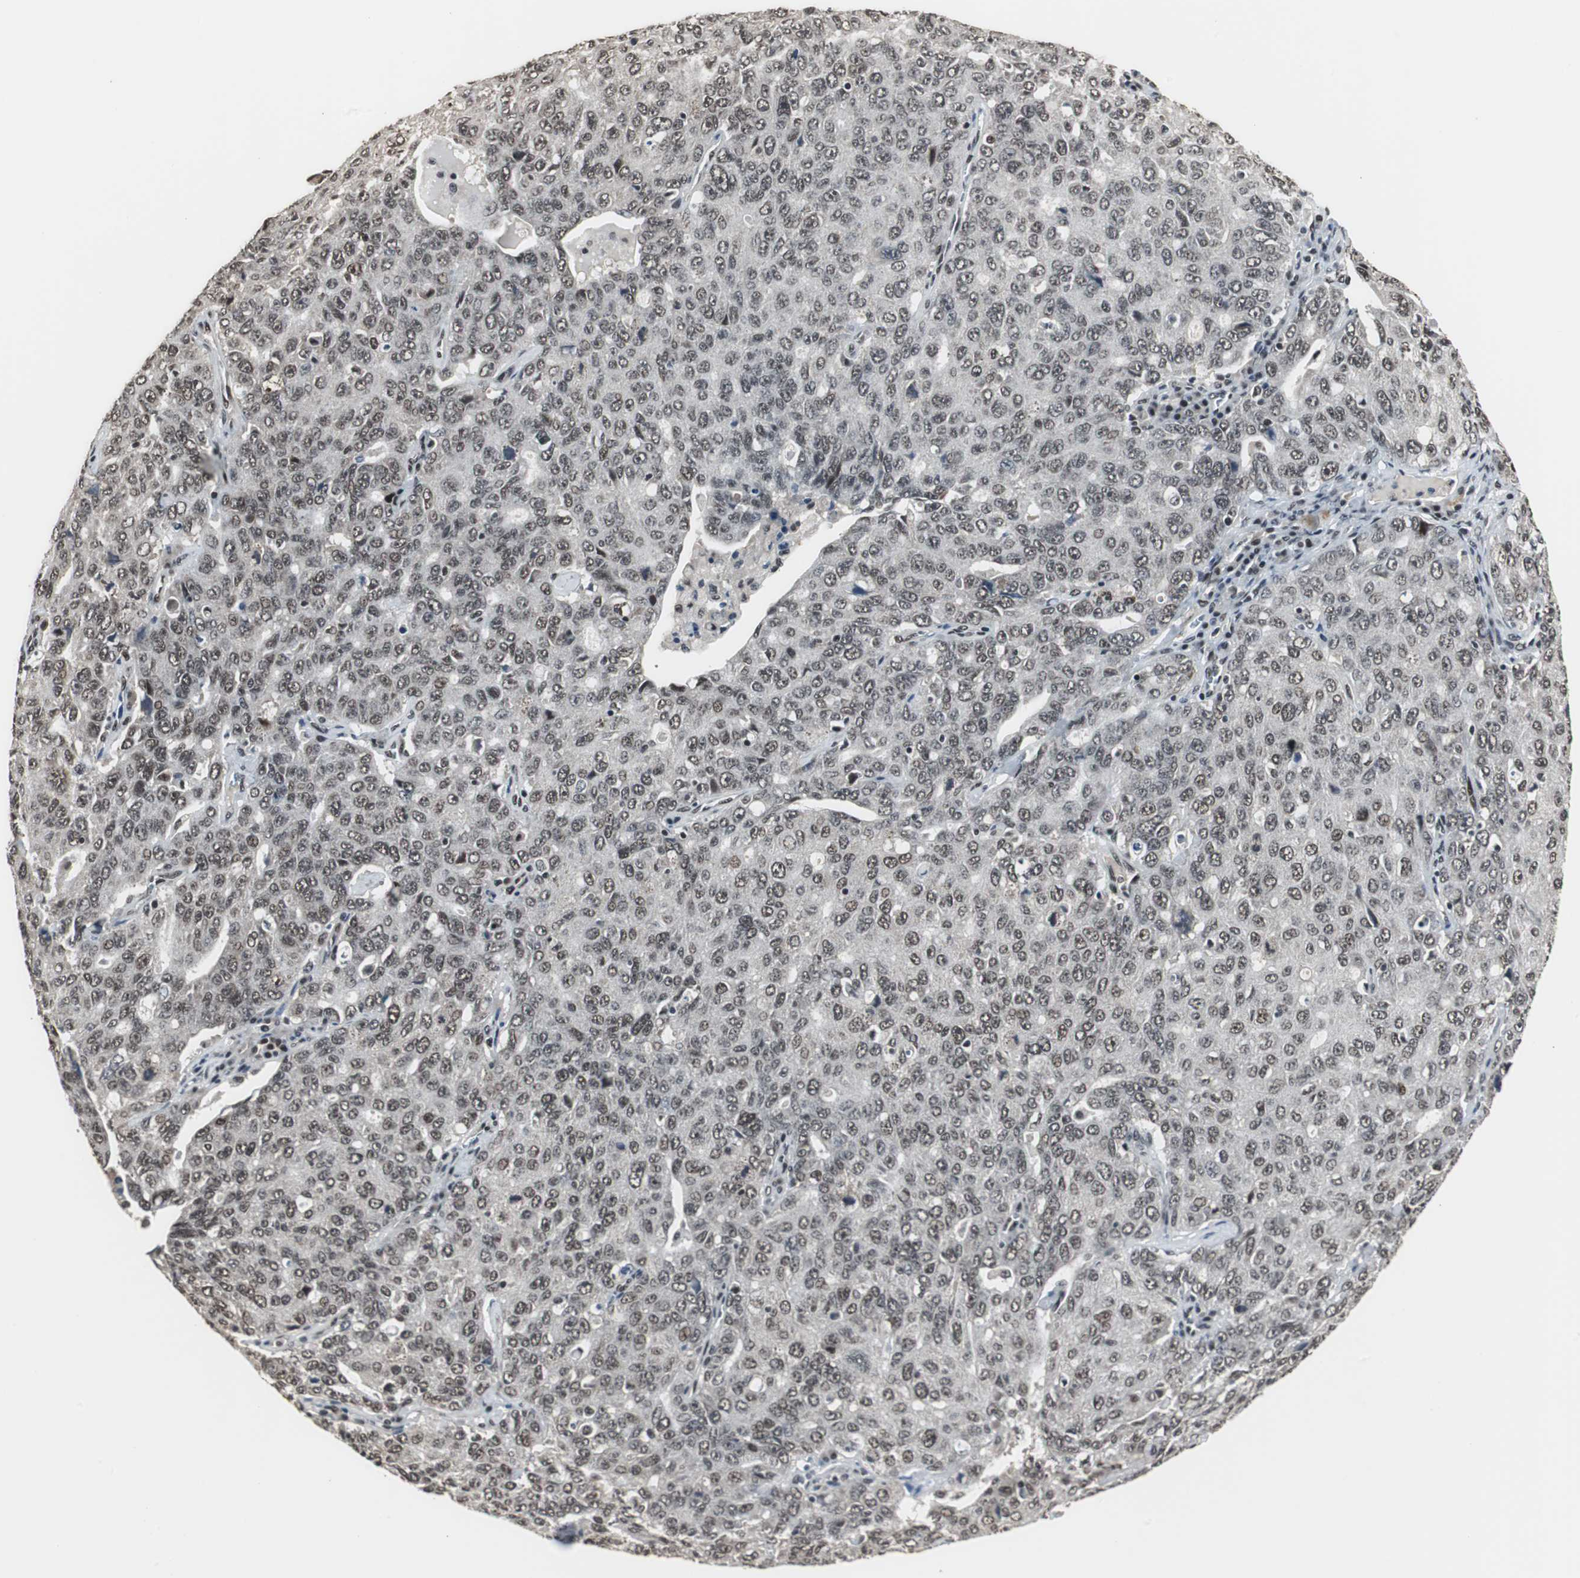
{"staining": {"intensity": "strong", "quantity": ">75%", "location": "nuclear"}, "tissue": "ovarian cancer", "cell_type": "Tumor cells", "image_type": "cancer", "snomed": [{"axis": "morphology", "description": "Carcinoma, endometroid"}, {"axis": "topography", "description": "Ovary"}], "caption": "Human ovarian cancer (endometroid carcinoma) stained with a brown dye reveals strong nuclear positive staining in about >75% of tumor cells.", "gene": "CDK9", "patient": {"sex": "female", "age": 62}}